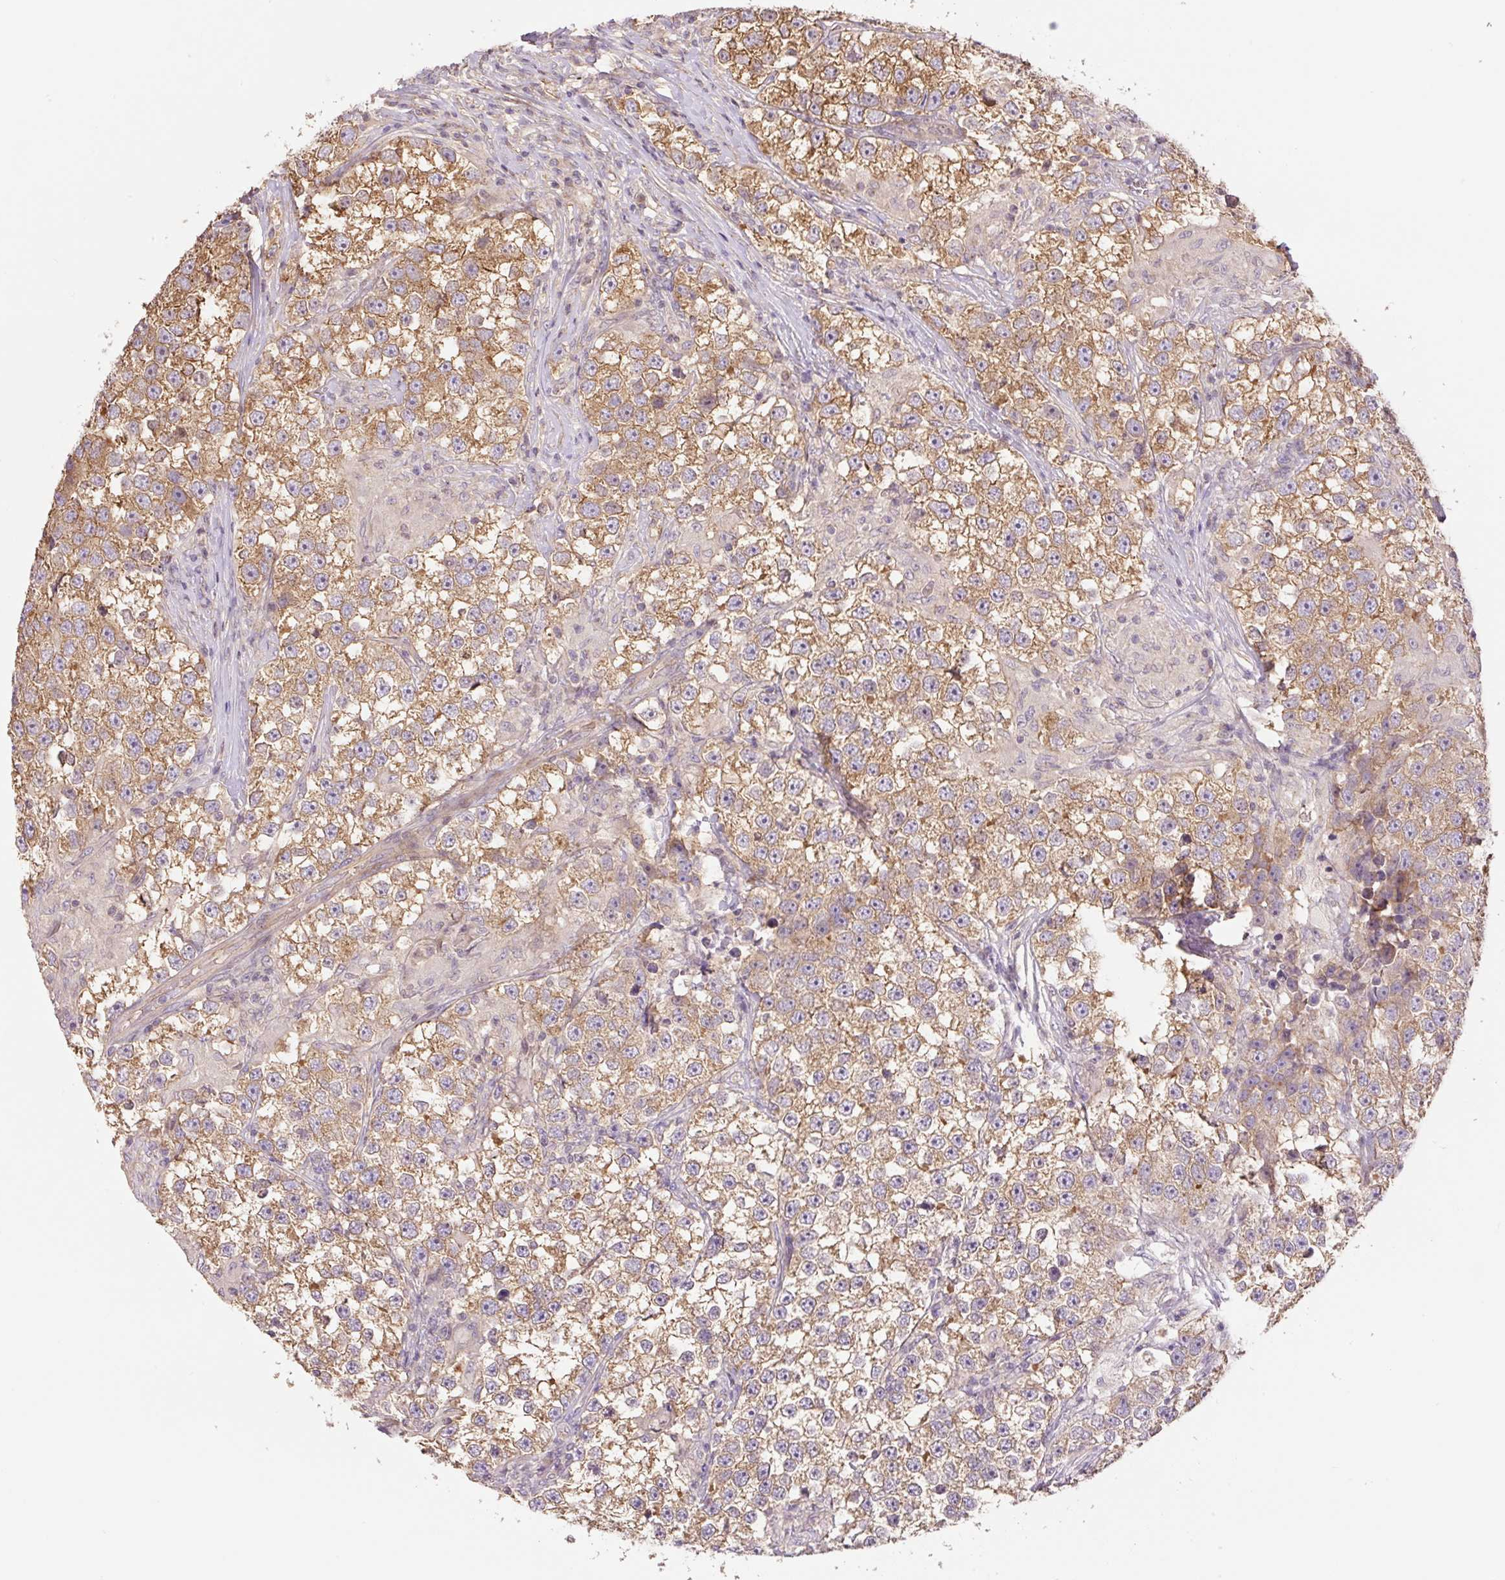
{"staining": {"intensity": "moderate", "quantity": ">75%", "location": "cytoplasmic/membranous"}, "tissue": "testis cancer", "cell_type": "Tumor cells", "image_type": "cancer", "snomed": [{"axis": "morphology", "description": "Seminoma, NOS"}, {"axis": "topography", "description": "Testis"}], "caption": "Immunohistochemistry (IHC) of seminoma (testis) displays medium levels of moderate cytoplasmic/membranous expression in approximately >75% of tumor cells.", "gene": "COX8A", "patient": {"sex": "male", "age": 46}}